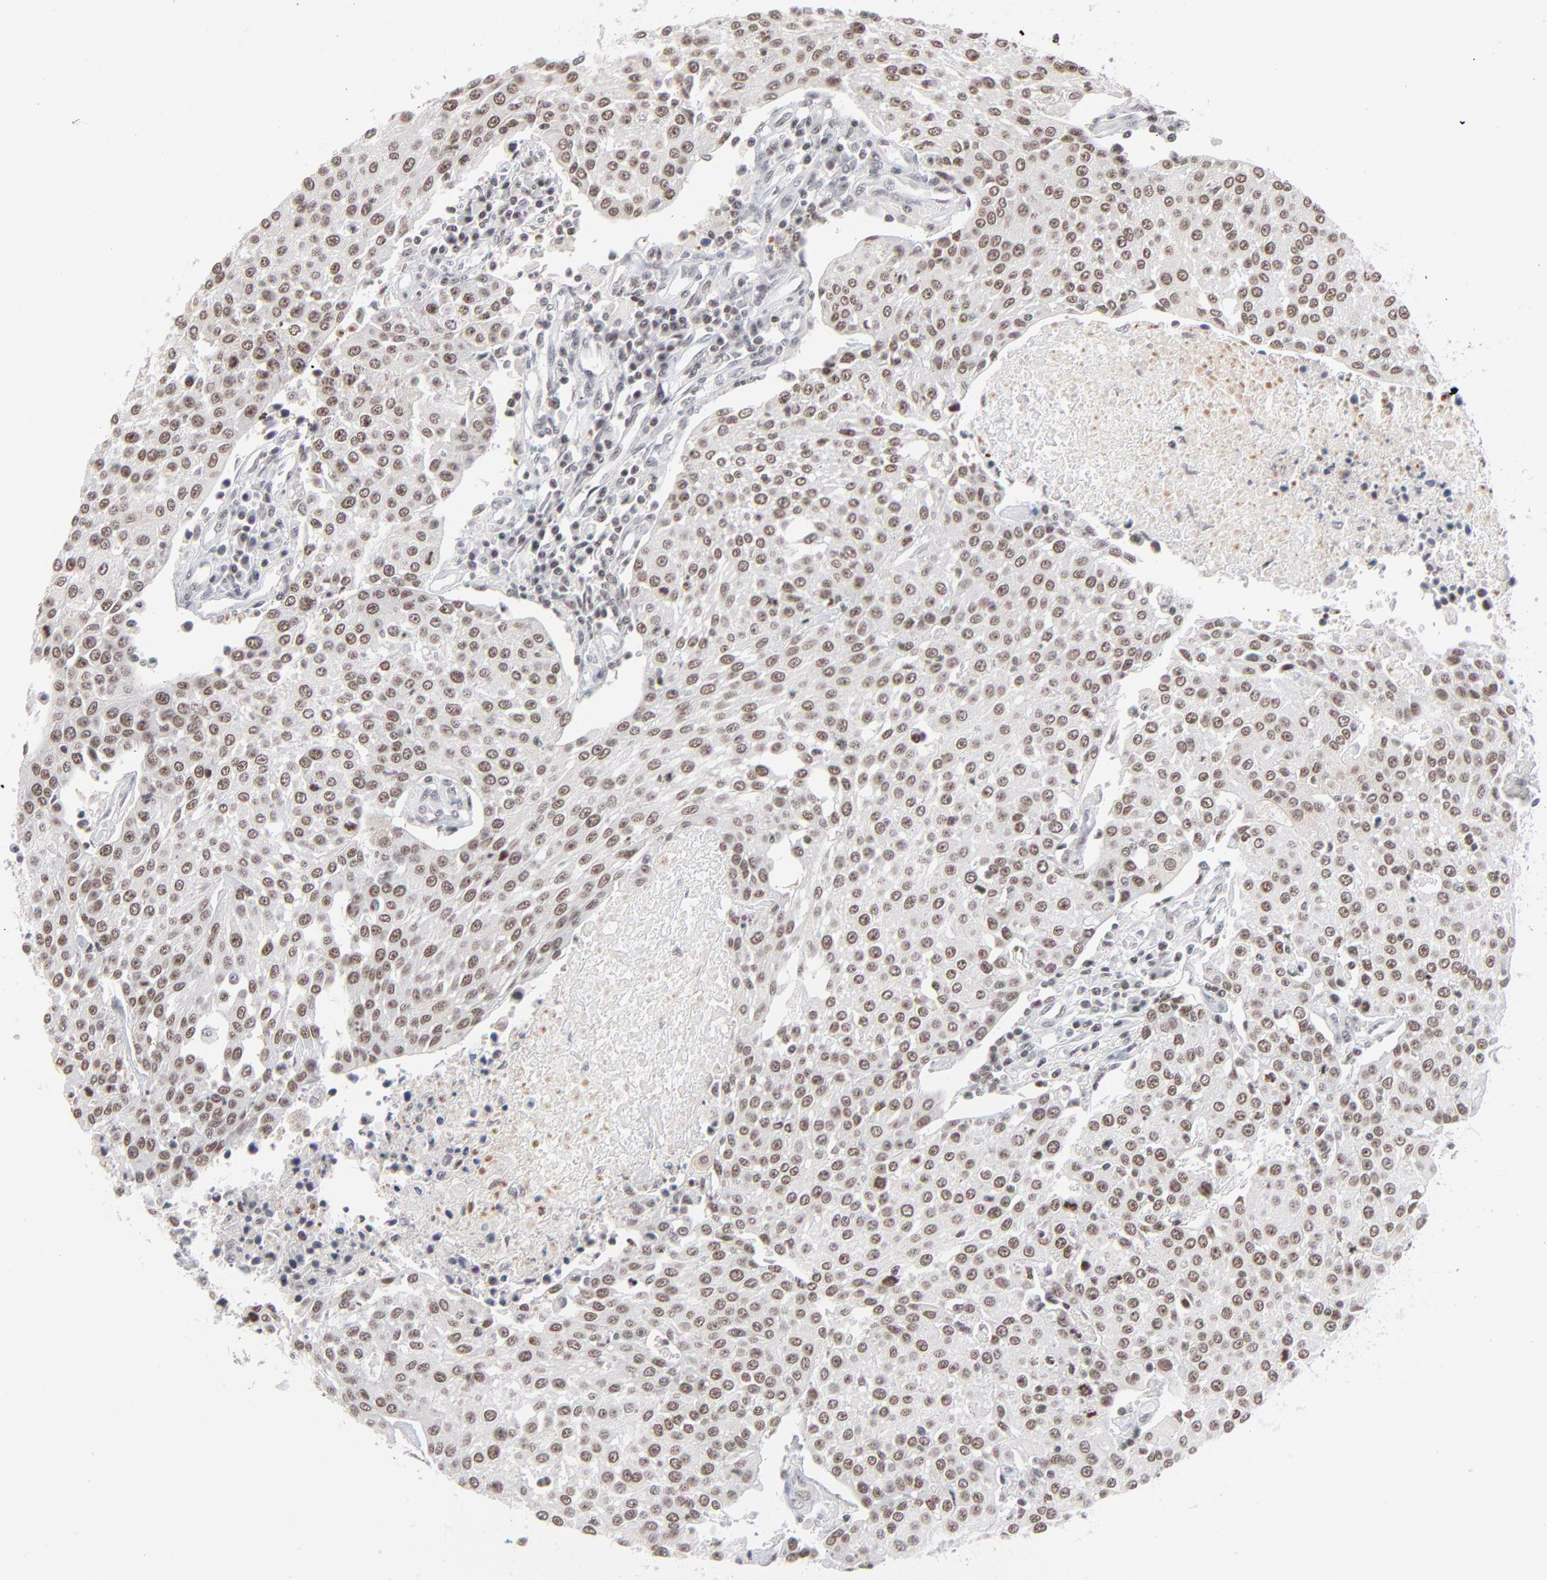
{"staining": {"intensity": "moderate", "quantity": ">75%", "location": "nuclear"}, "tissue": "urothelial cancer", "cell_type": "Tumor cells", "image_type": "cancer", "snomed": [{"axis": "morphology", "description": "Urothelial carcinoma, High grade"}, {"axis": "topography", "description": "Urinary bladder"}], "caption": "Immunohistochemistry (IHC) (DAB) staining of urothelial cancer demonstrates moderate nuclear protein staining in approximately >75% of tumor cells.", "gene": "ZNF143", "patient": {"sex": "female", "age": 85}}